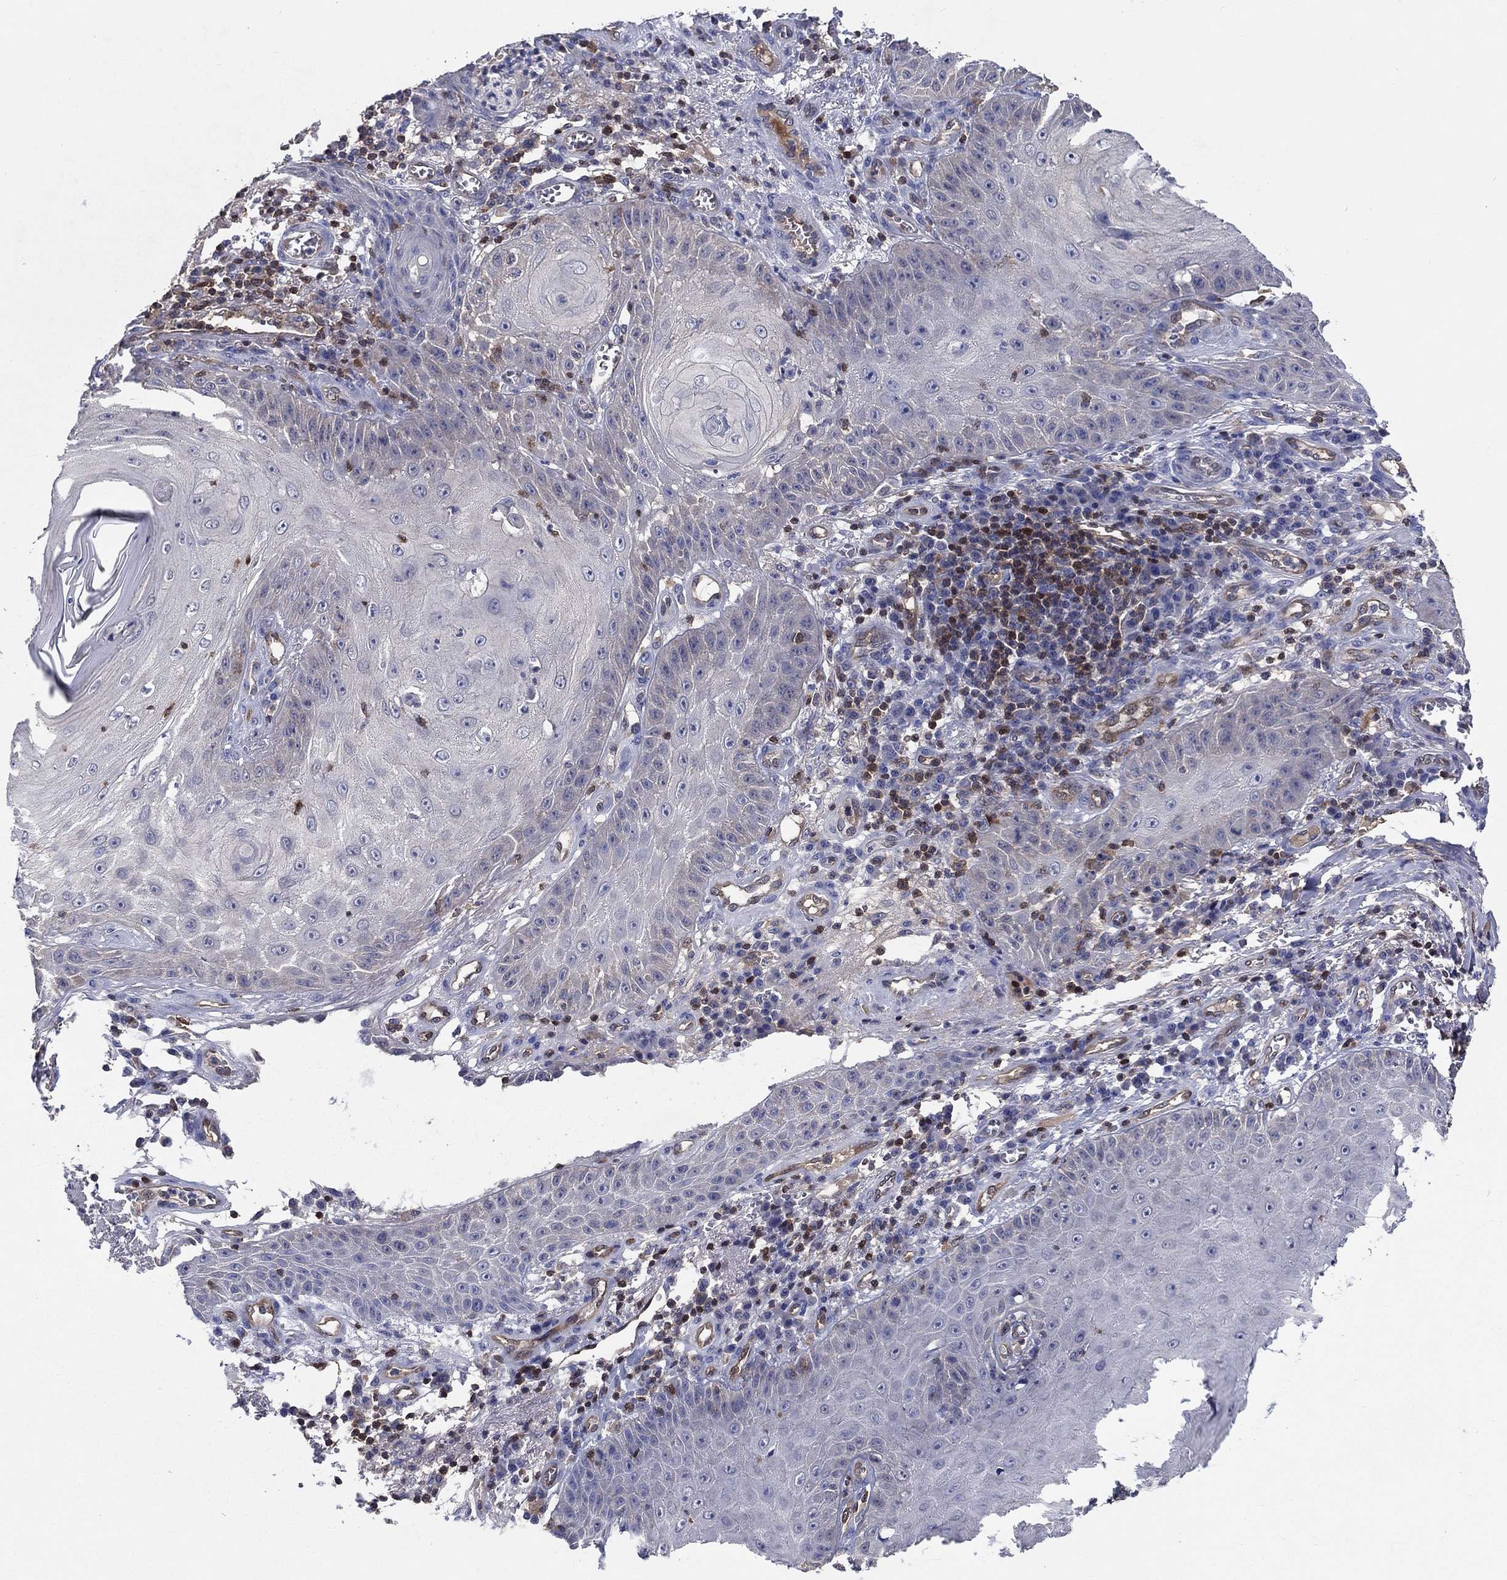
{"staining": {"intensity": "negative", "quantity": "none", "location": "none"}, "tissue": "skin cancer", "cell_type": "Tumor cells", "image_type": "cancer", "snomed": [{"axis": "morphology", "description": "Squamous cell carcinoma, NOS"}, {"axis": "topography", "description": "Skin"}], "caption": "The histopathology image shows no staining of tumor cells in squamous cell carcinoma (skin). (Stains: DAB immunohistochemistry with hematoxylin counter stain, Microscopy: brightfield microscopy at high magnification).", "gene": "AGFG2", "patient": {"sex": "male", "age": 70}}